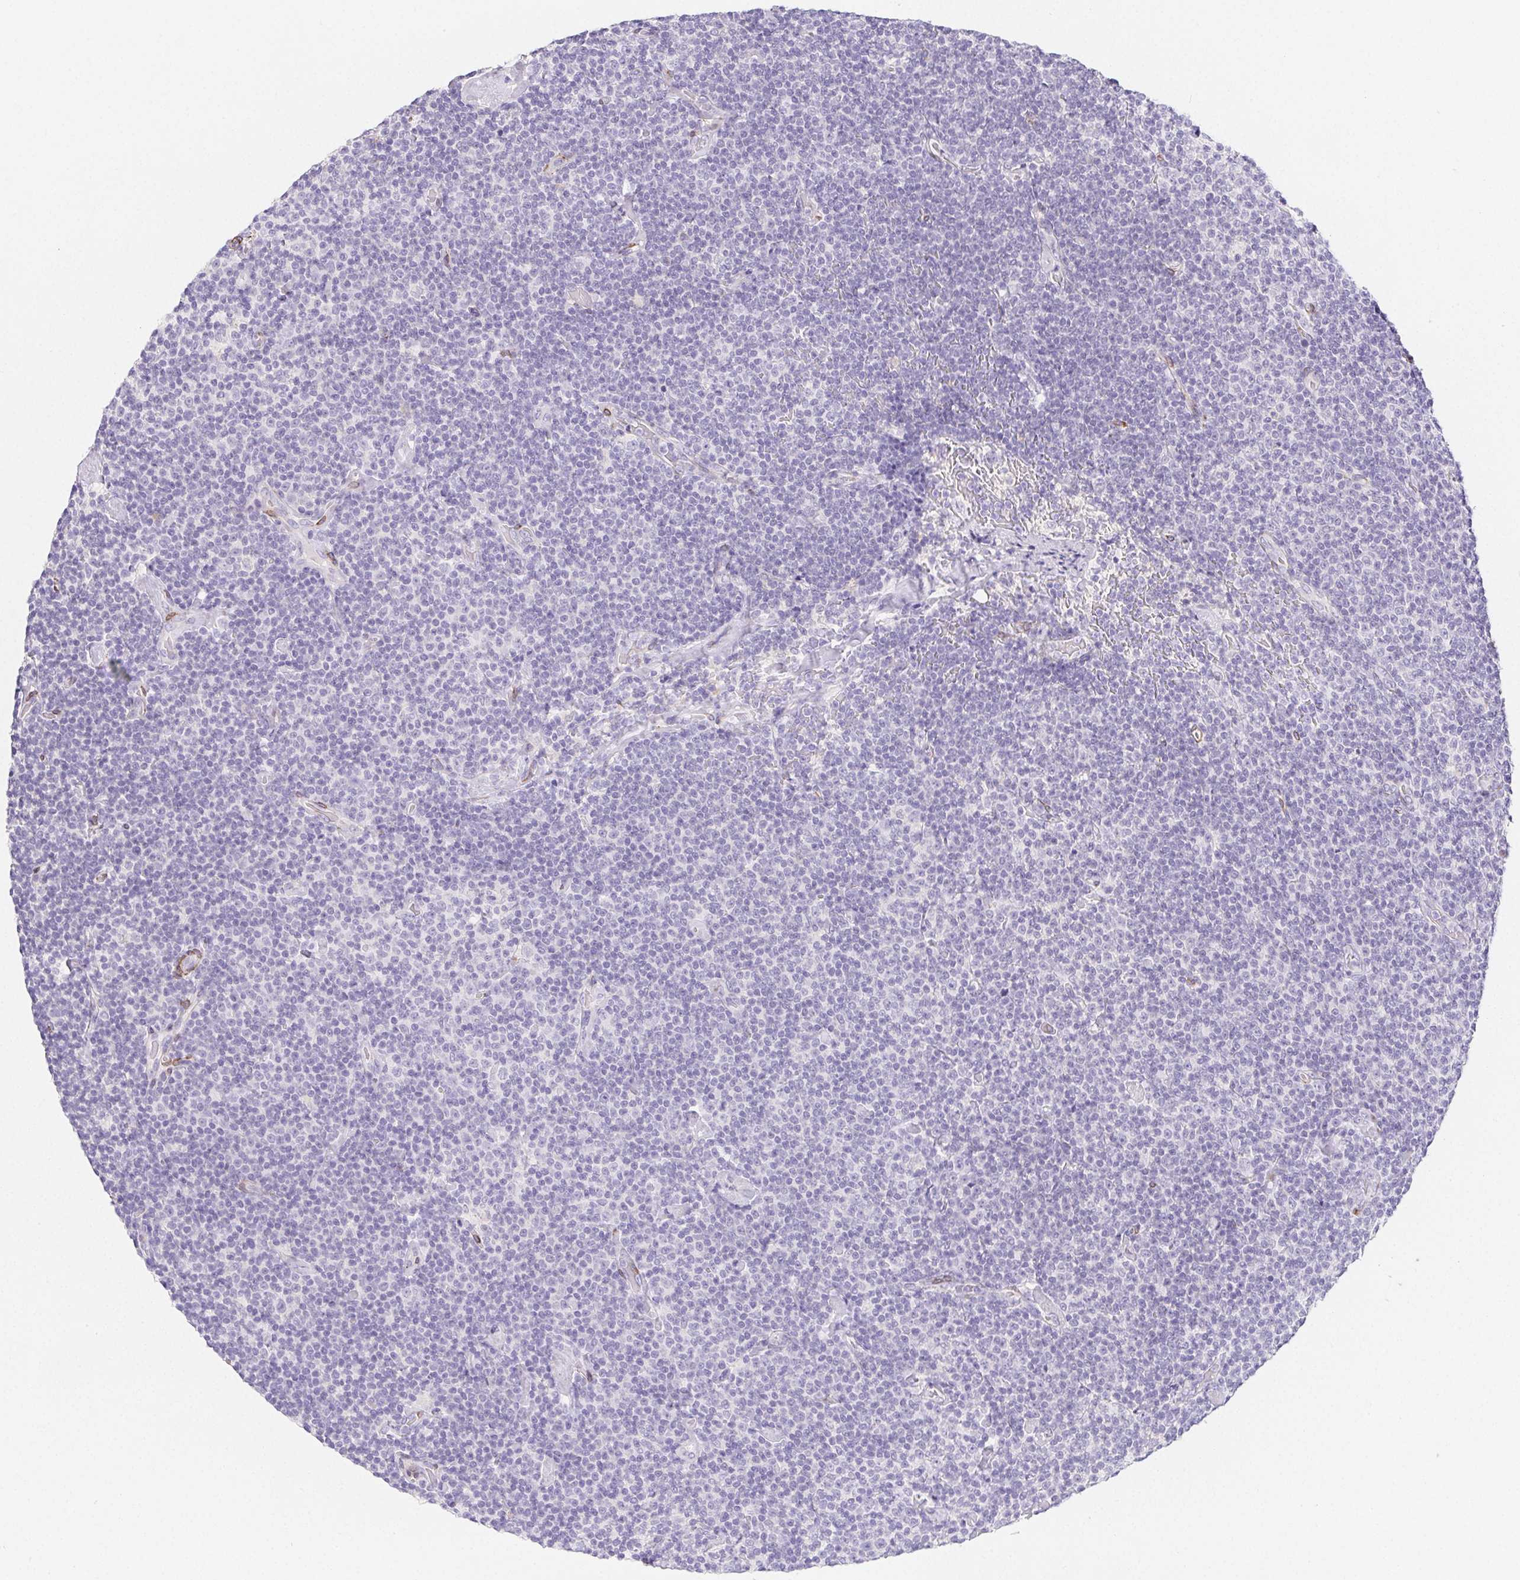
{"staining": {"intensity": "negative", "quantity": "none", "location": "none"}, "tissue": "lymphoma", "cell_type": "Tumor cells", "image_type": "cancer", "snomed": [{"axis": "morphology", "description": "Malignant lymphoma, non-Hodgkin's type, Low grade"}, {"axis": "topography", "description": "Lymph node"}], "caption": "Low-grade malignant lymphoma, non-Hodgkin's type was stained to show a protein in brown. There is no significant positivity in tumor cells. The staining is performed using DAB (3,3'-diaminobenzidine) brown chromogen with nuclei counter-stained in using hematoxylin.", "gene": "HRC", "patient": {"sex": "male", "age": 81}}